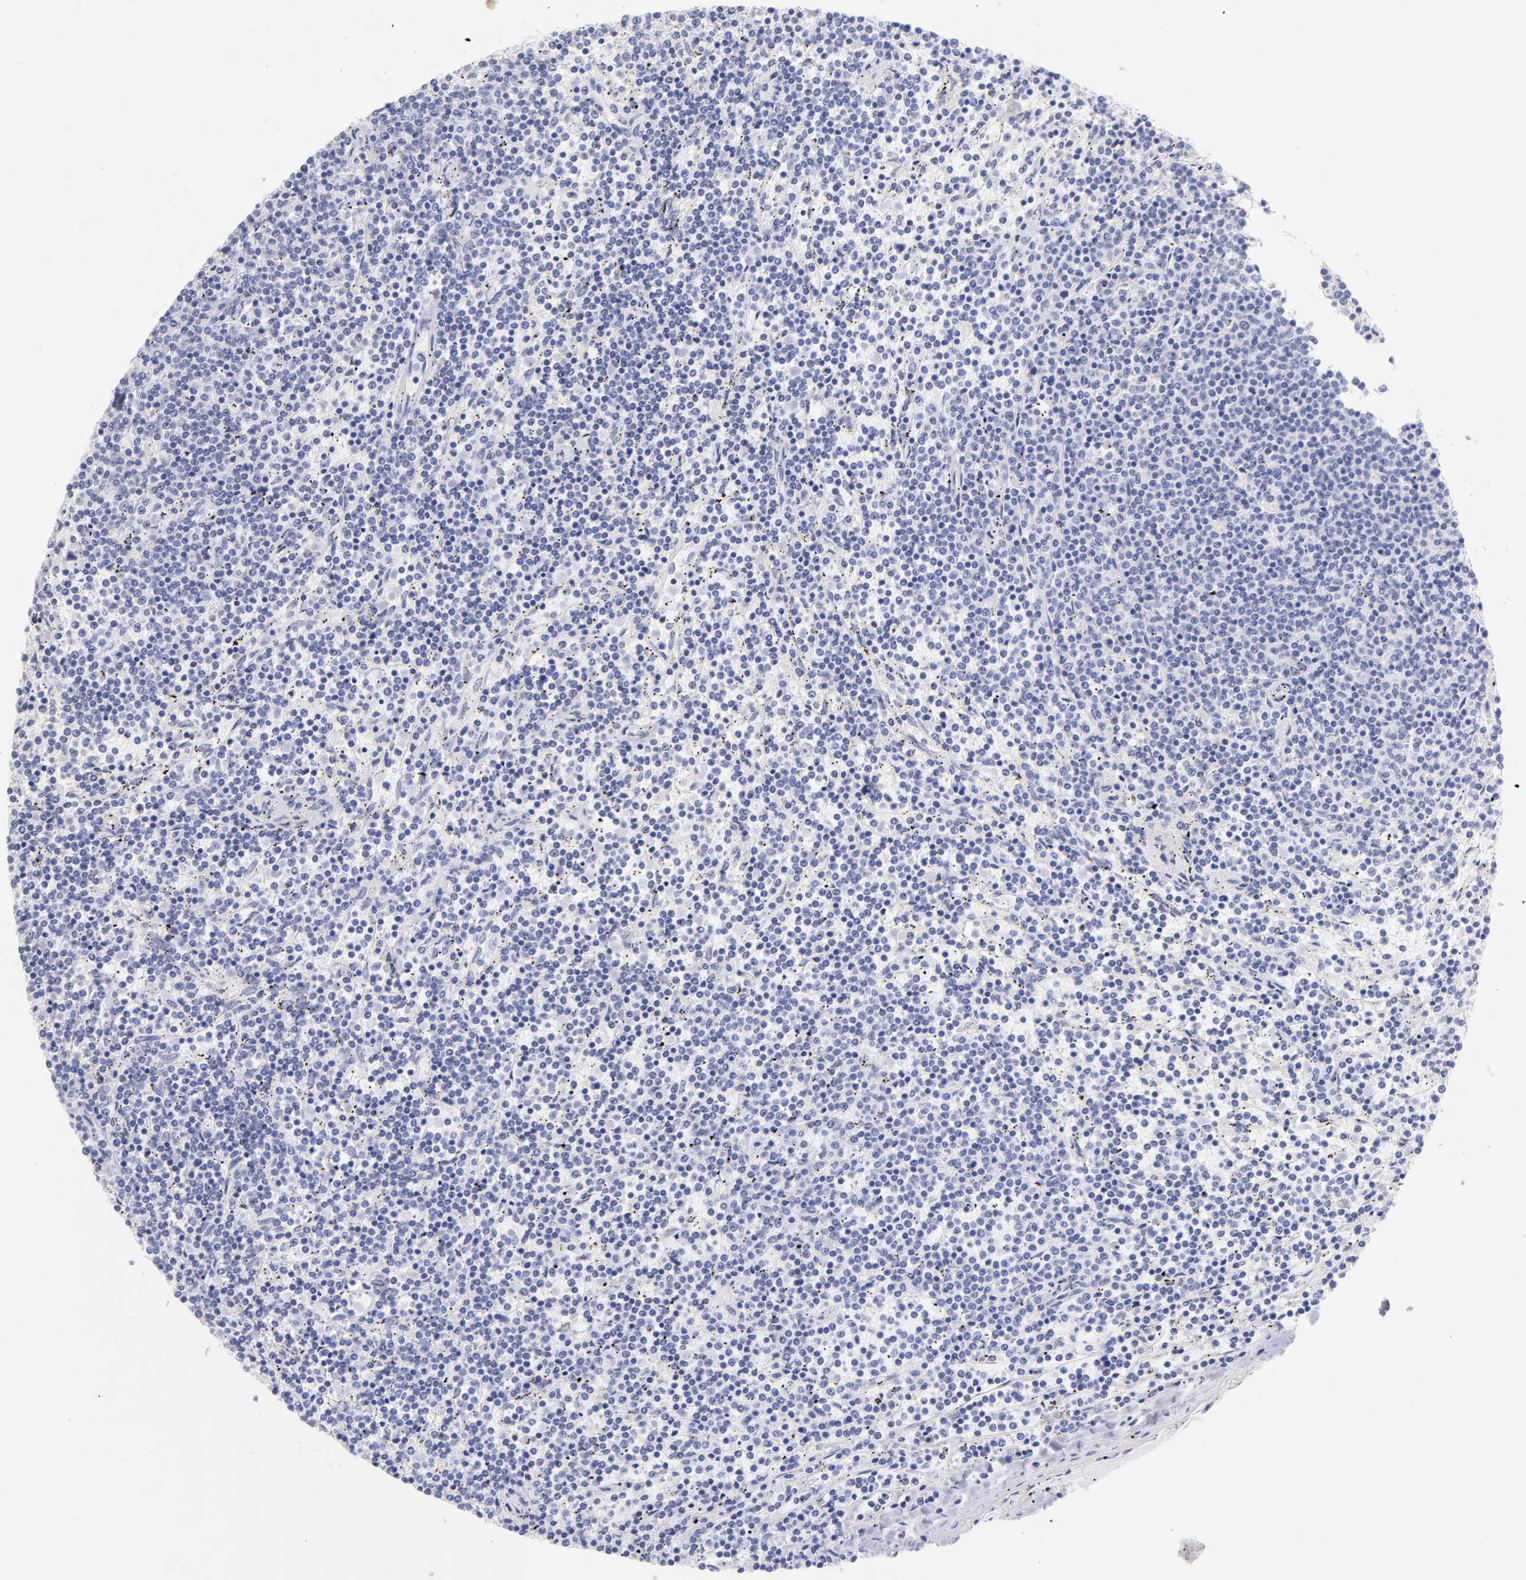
{"staining": {"intensity": "negative", "quantity": "none", "location": "none"}, "tissue": "lymphoma", "cell_type": "Tumor cells", "image_type": "cancer", "snomed": [{"axis": "morphology", "description": "Malignant lymphoma, non-Hodgkin's type, Low grade"}, {"axis": "topography", "description": "Spleen"}], "caption": "This is an immunohistochemistry (IHC) micrograph of lymphoma. There is no positivity in tumor cells.", "gene": "SCGN", "patient": {"sex": "female", "age": 50}}